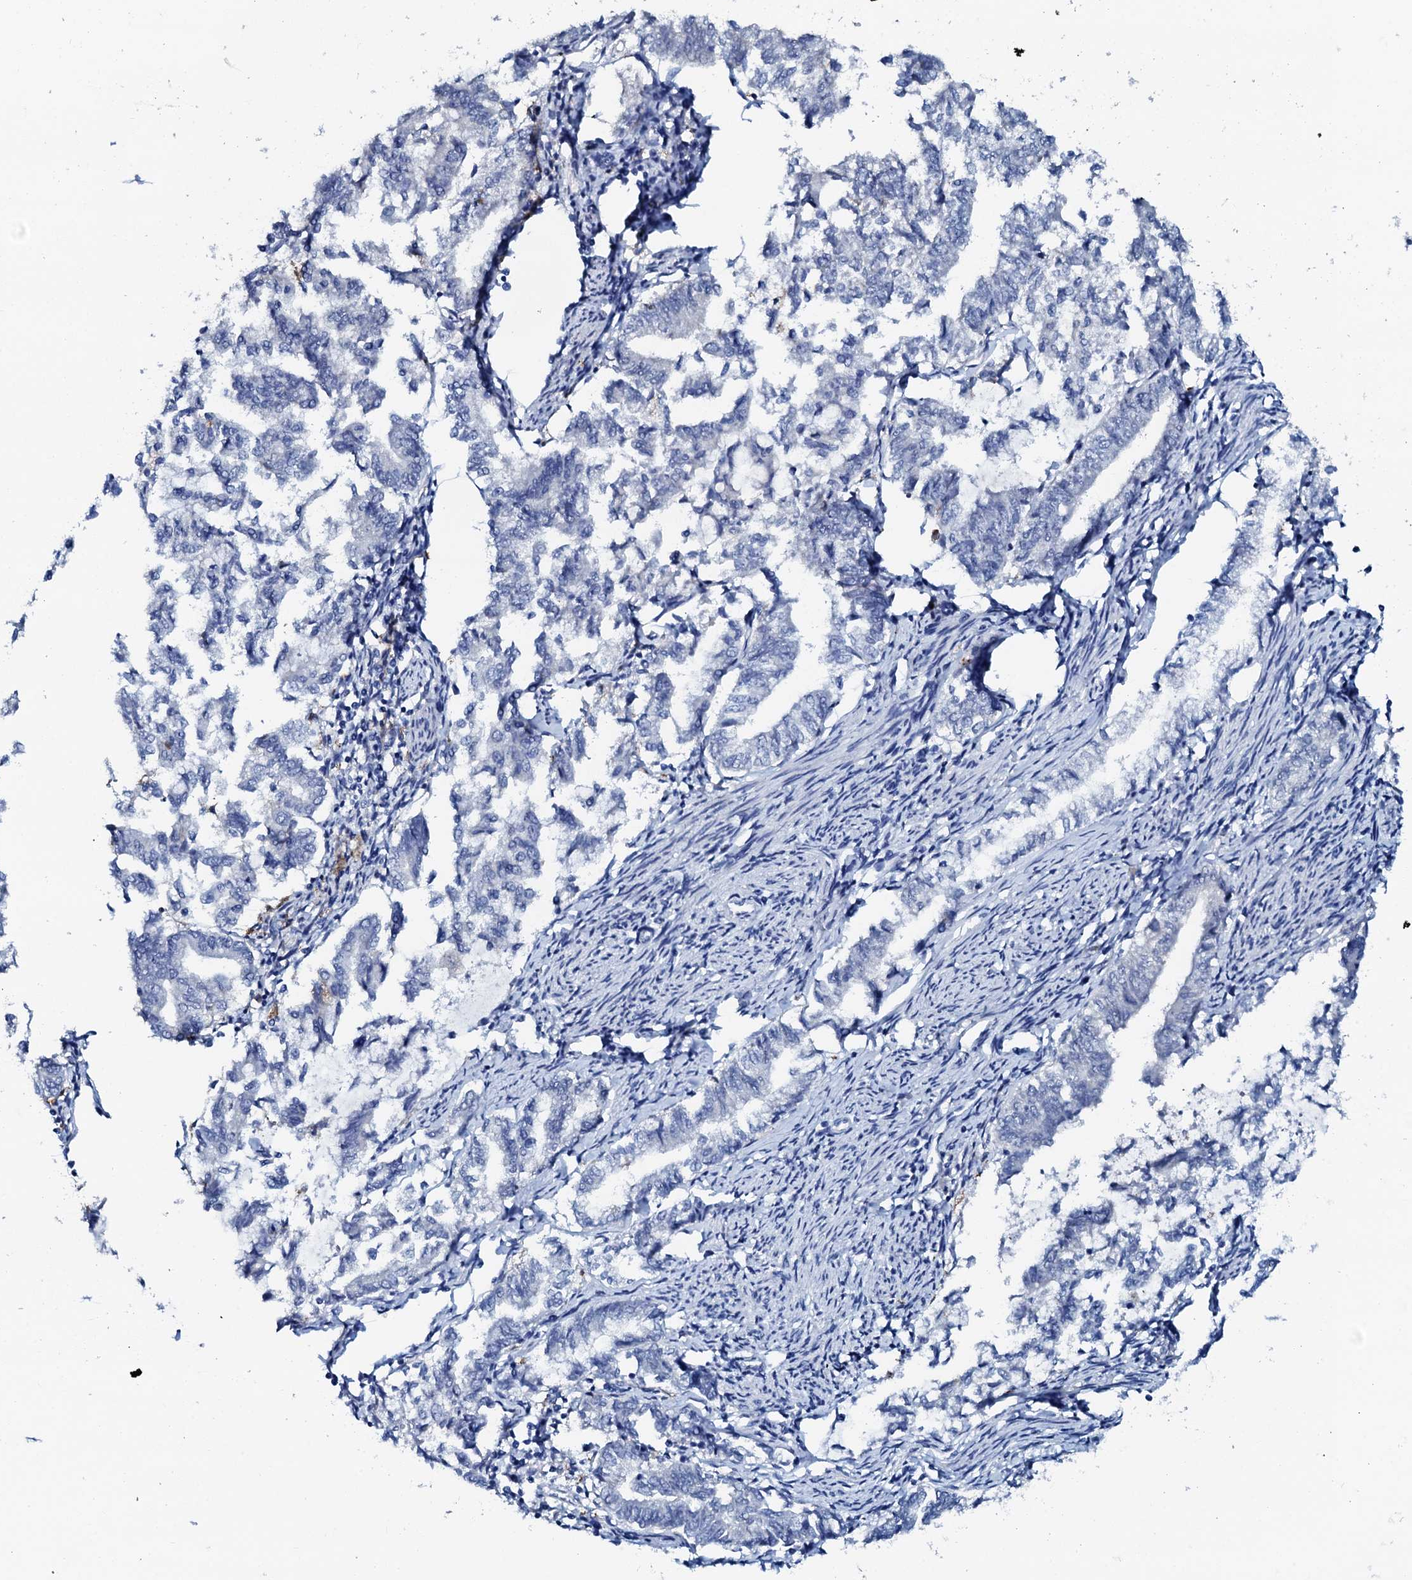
{"staining": {"intensity": "negative", "quantity": "none", "location": "none"}, "tissue": "endometrial cancer", "cell_type": "Tumor cells", "image_type": "cancer", "snomed": [{"axis": "morphology", "description": "Adenocarcinoma, NOS"}, {"axis": "topography", "description": "Endometrium"}], "caption": "This is an immunohistochemistry photomicrograph of human endometrial cancer (adenocarcinoma). There is no expression in tumor cells.", "gene": "AMER2", "patient": {"sex": "female", "age": 79}}